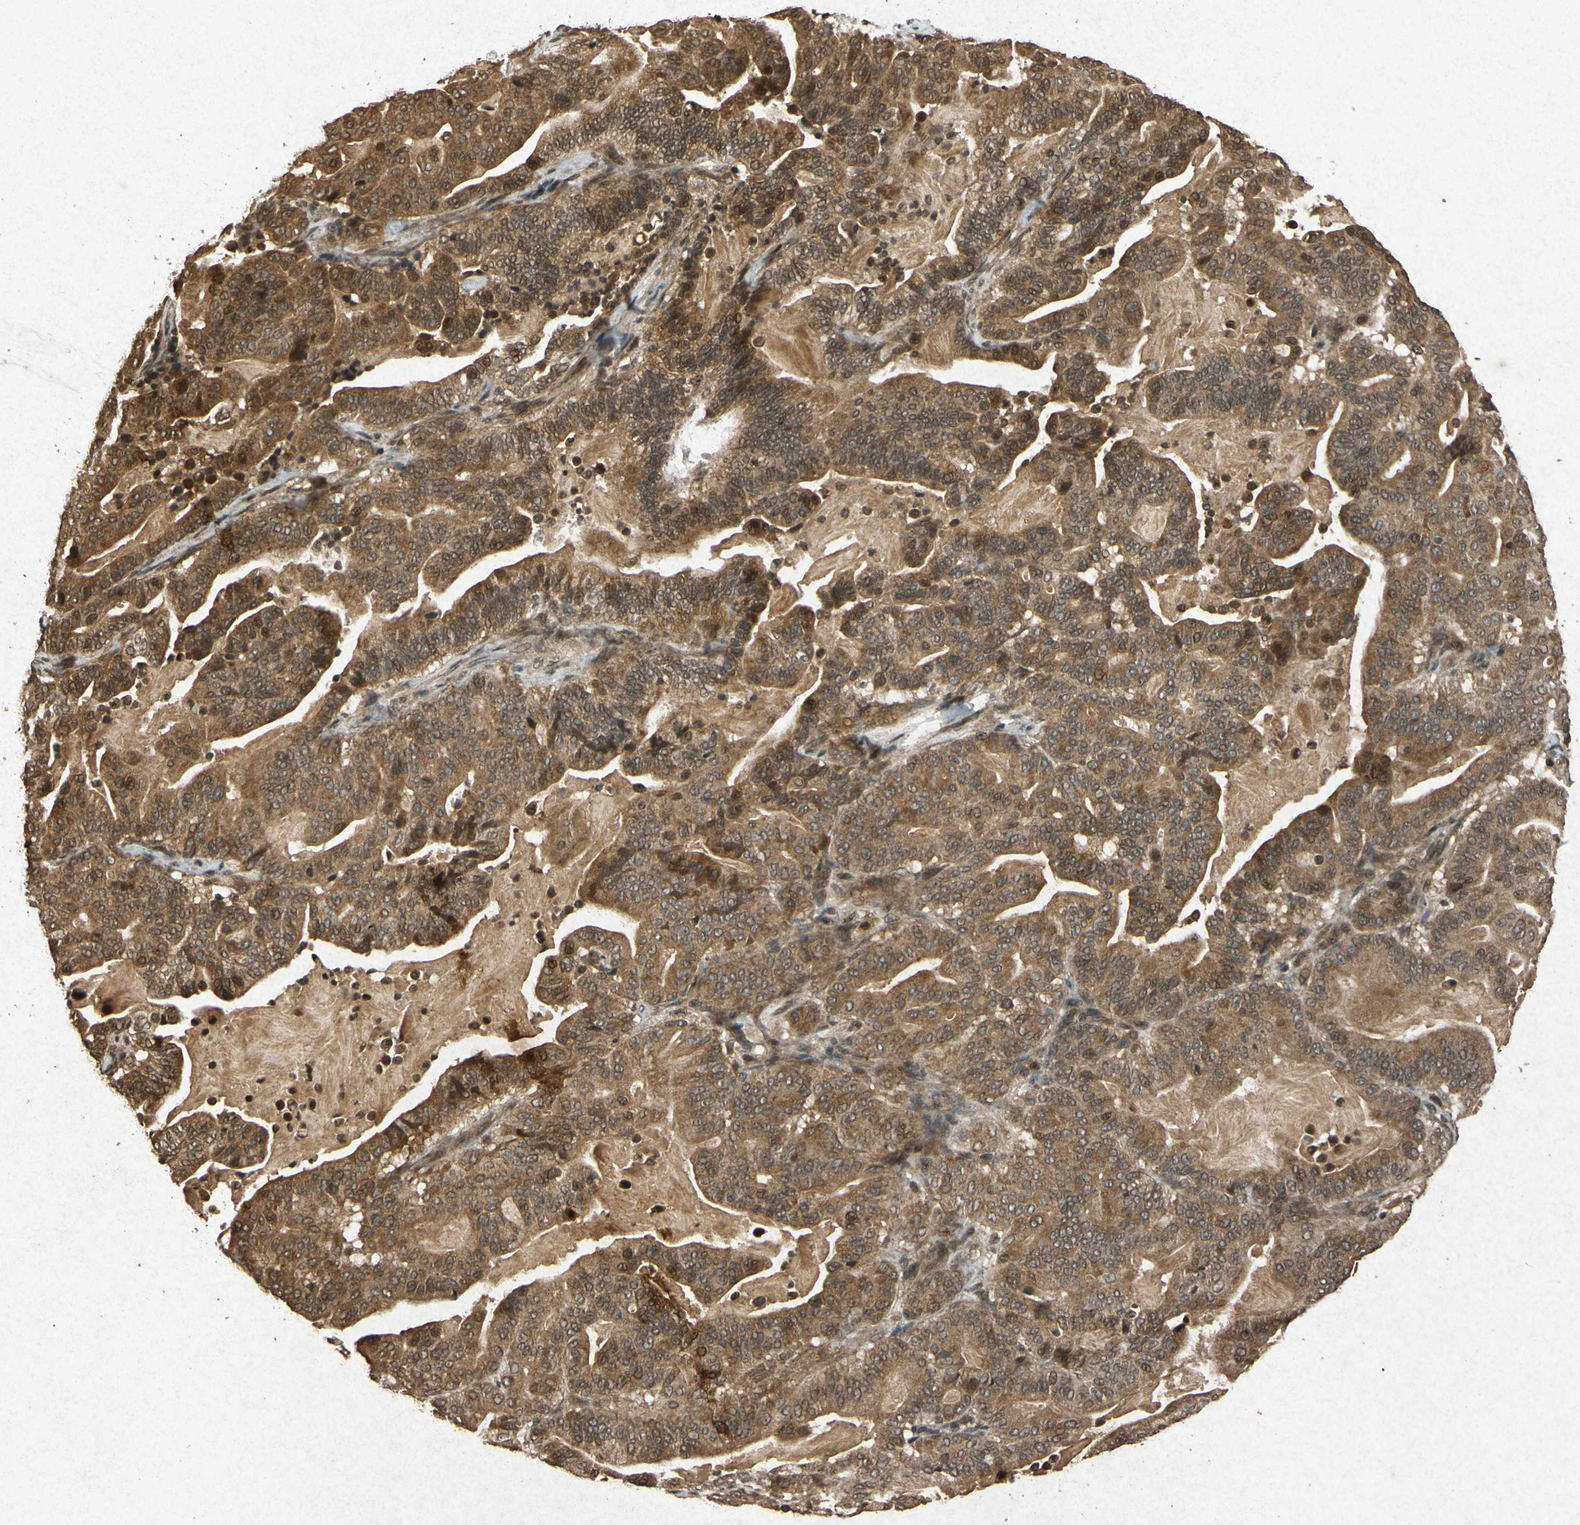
{"staining": {"intensity": "moderate", "quantity": ">75%", "location": "cytoplasmic/membranous"}, "tissue": "pancreatic cancer", "cell_type": "Tumor cells", "image_type": "cancer", "snomed": [{"axis": "morphology", "description": "Adenocarcinoma, NOS"}, {"axis": "topography", "description": "Pancreas"}], "caption": "An IHC photomicrograph of tumor tissue is shown. Protein staining in brown highlights moderate cytoplasmic/membranous positivity in adenocarcinoma (pancreatic) within tumor cells. Using DAB (3,3'-diaminobenzidine) (brown) and hematoxylin (blue) stains, captured at high magnification using brightfield microscopy.", "gene": "ATP6V1H", "patient": {"sex": "male", "age": 63}}